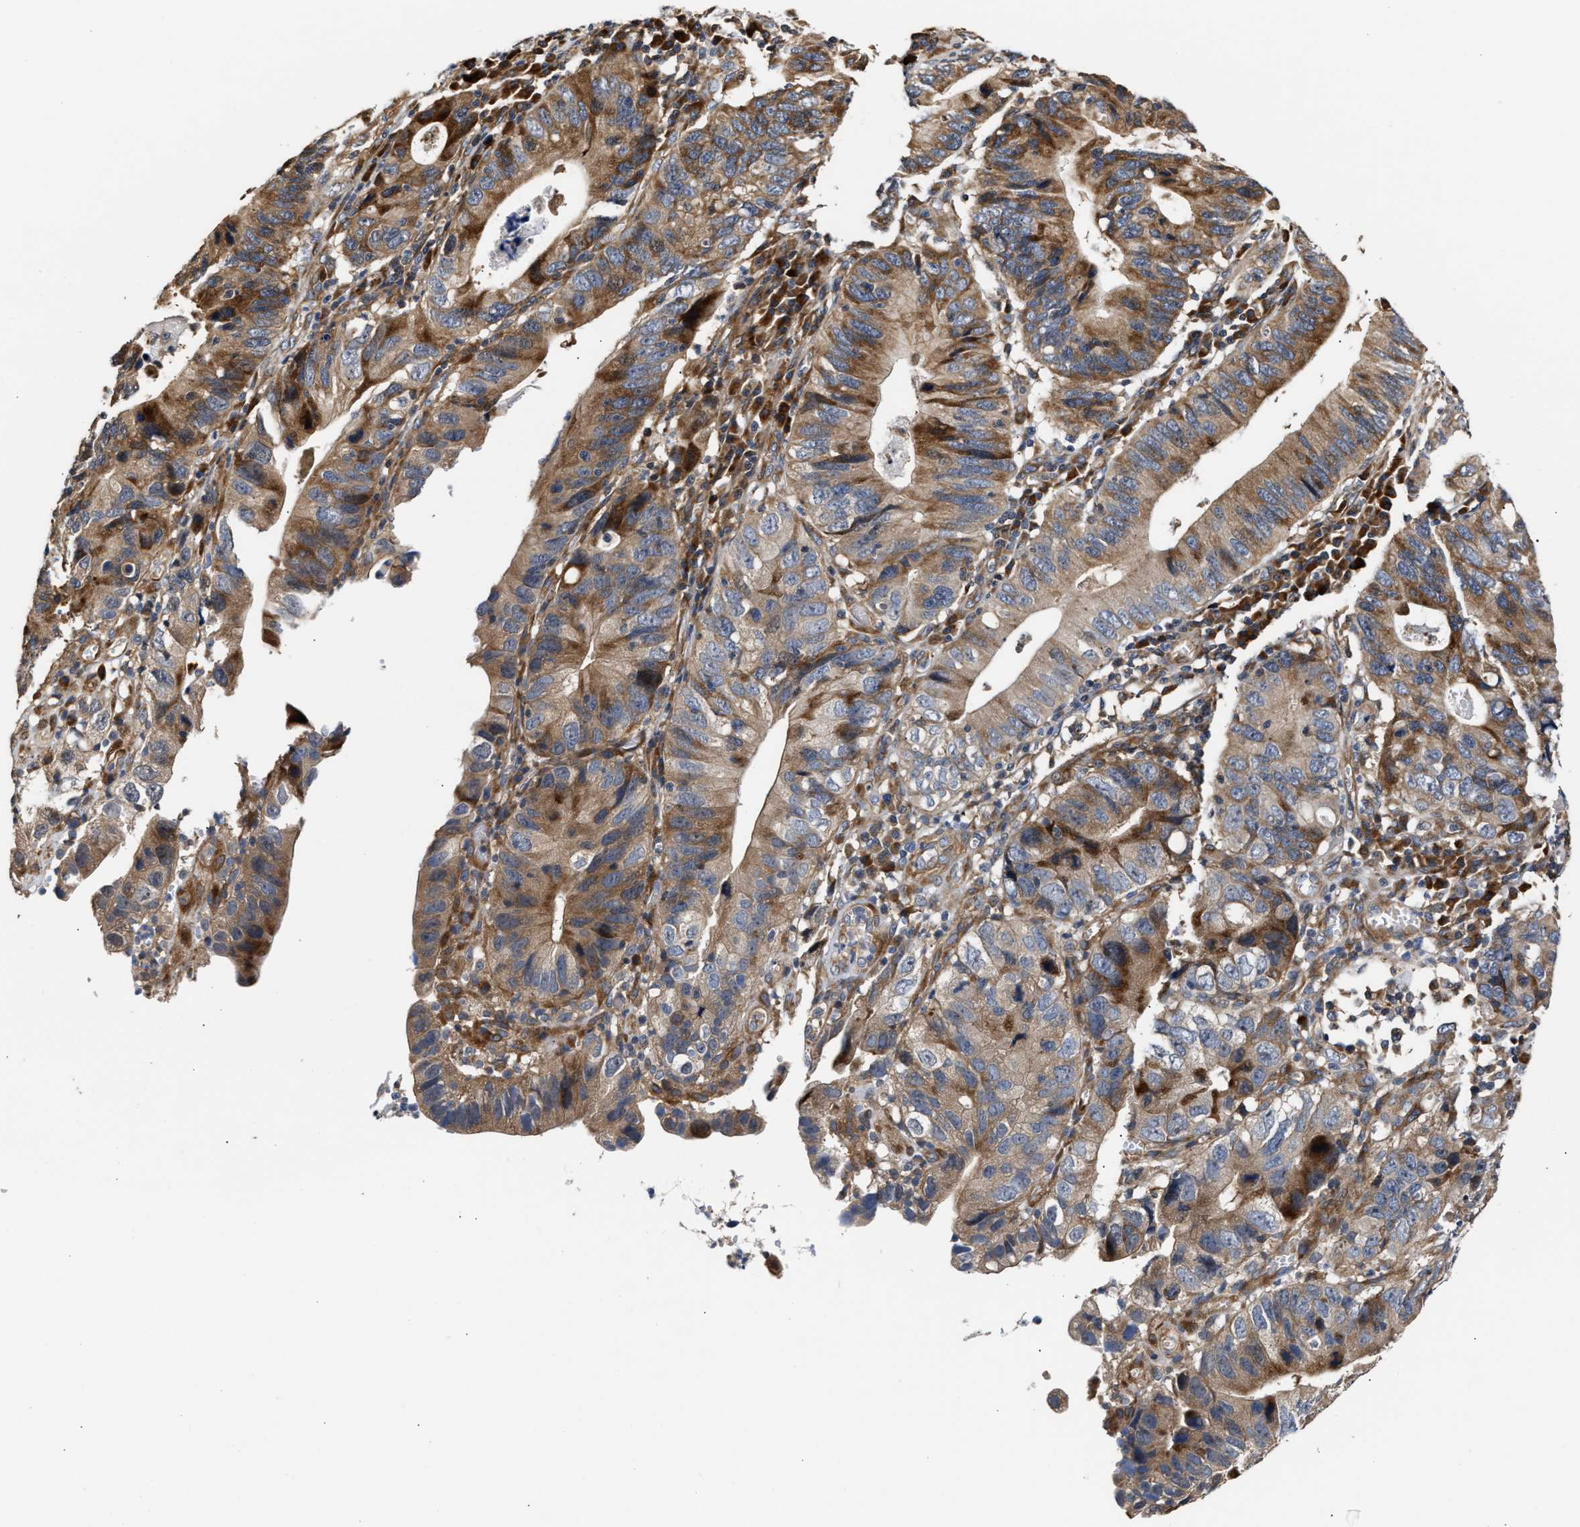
{"staining": {"intensity": "moderate", "quantity": ">75%", "location": "cytoplasmic/membranous"}, "tissue": "stomach cancer", "cell_type": "Tumor cells", "image_type": "cancer", "snomed": [{"axis": "morphology", "description": "Adenocarcinoma, NOS"}, {"axis": "topography", "description": "Stomach"}], "caption": "Immunohistochemistry of stomach cancer (adenocarcinoma) shows medium levels of moderate cytoplasmic/membranous expression in about >75% of tumor cells. (DAB (3,3'-diaminobenzidine) IHC, brown staining for protein, blue staining for nuclei).", "gene": "CLIP2", "patient": {"sex": "male", "age": 59}}